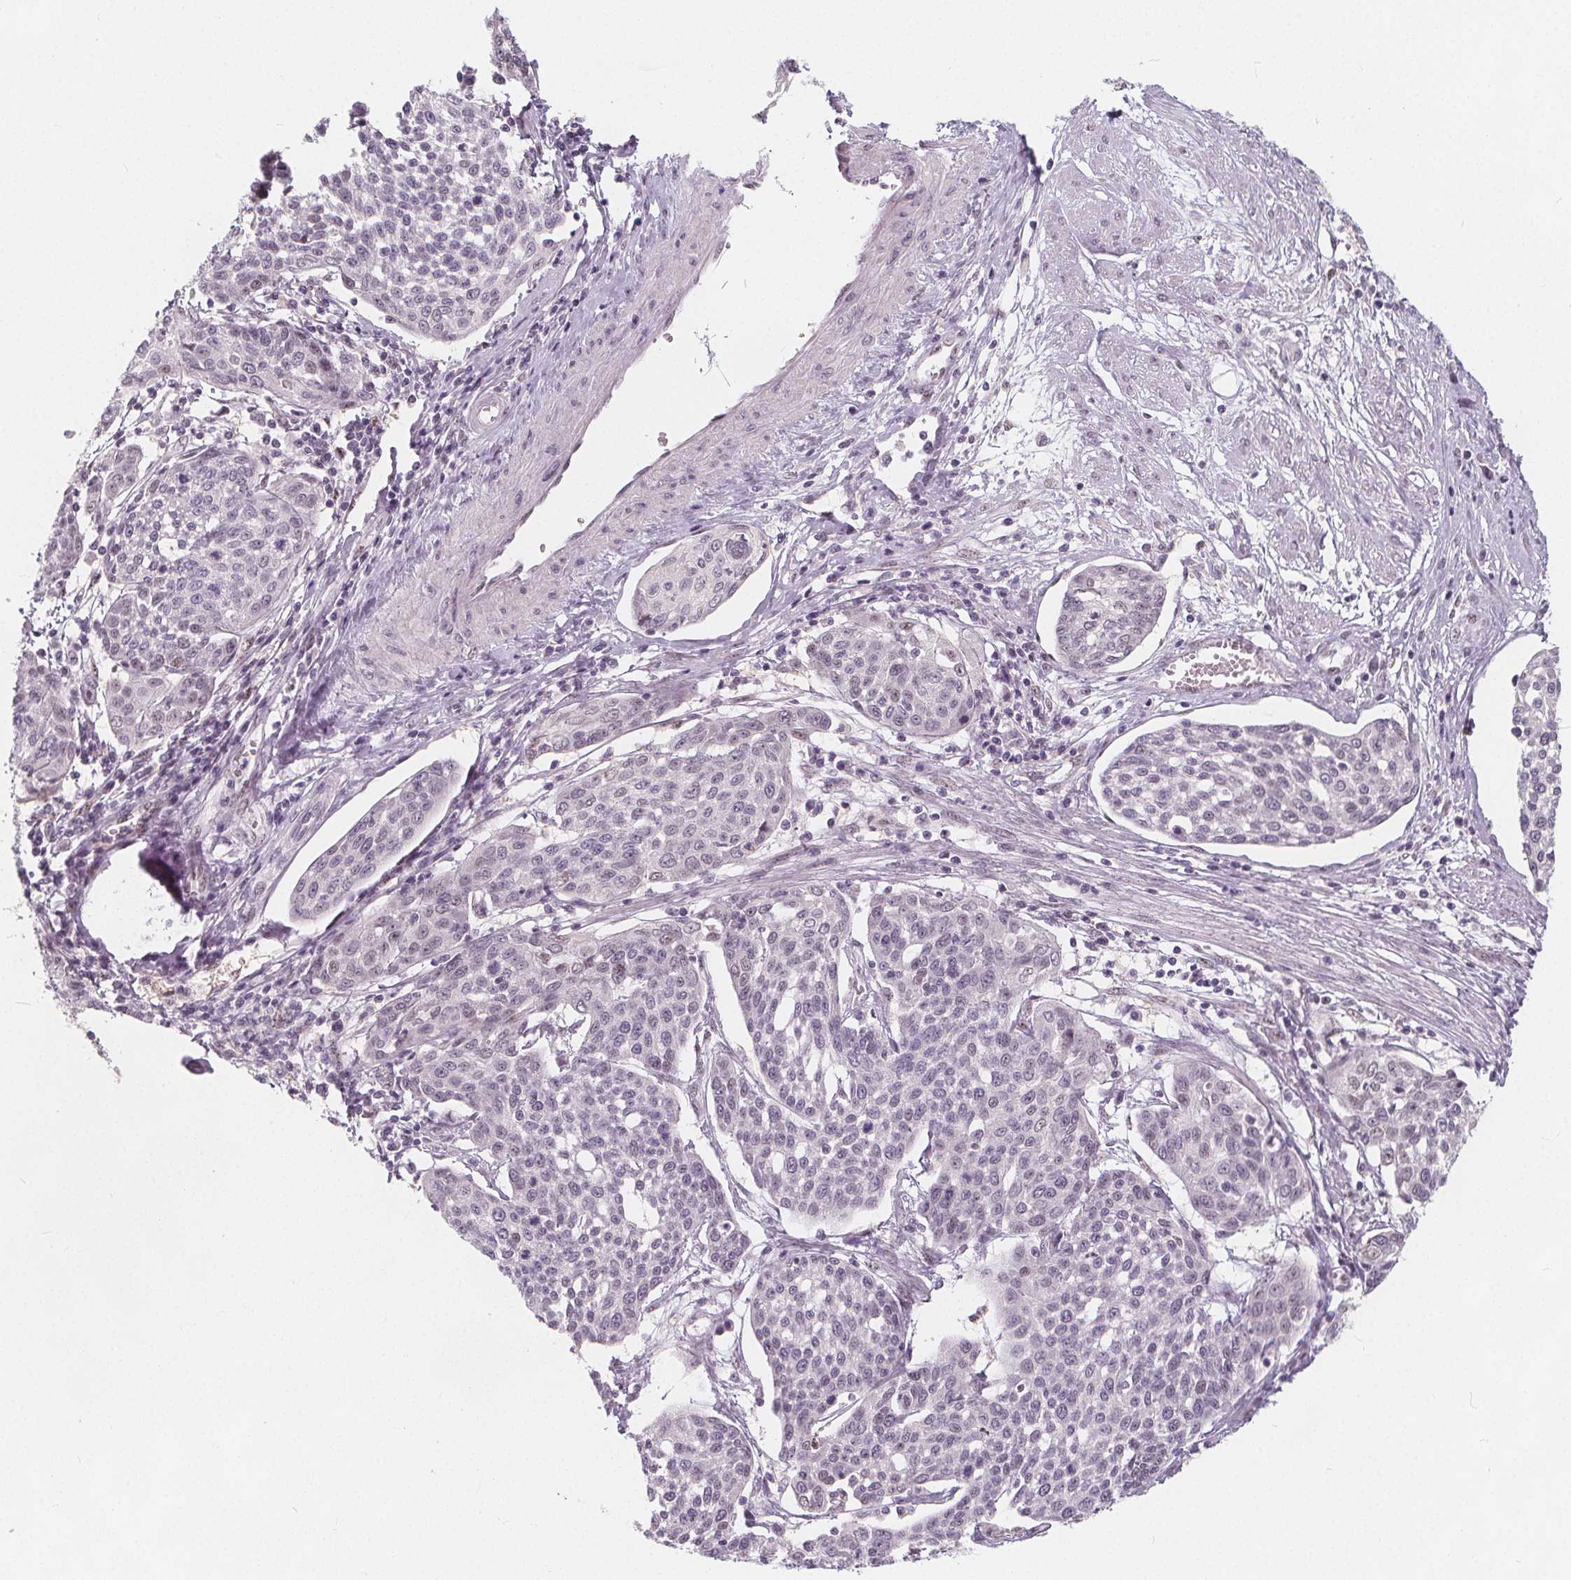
{"staining": {"intensity": "weak", "quantity": "<25%", "location": "cytoplasmic/membranous"}, "tissue": "cervical cancer", "cell_type": "Tumor cells", "image_type": "cancer", "snomed": [{"axis": "morphology", "description": "Squamous cell carcinoma, NOS"}, {"axis": "topography", "description": "Cervix"}], "caption": "Tumor cells are negative for protein expression in human cervical squamous cell carcinoma. Nuclei are stained in blue.", "gene": "DRC3", "patient": {"sex": "female", "age": 34}}